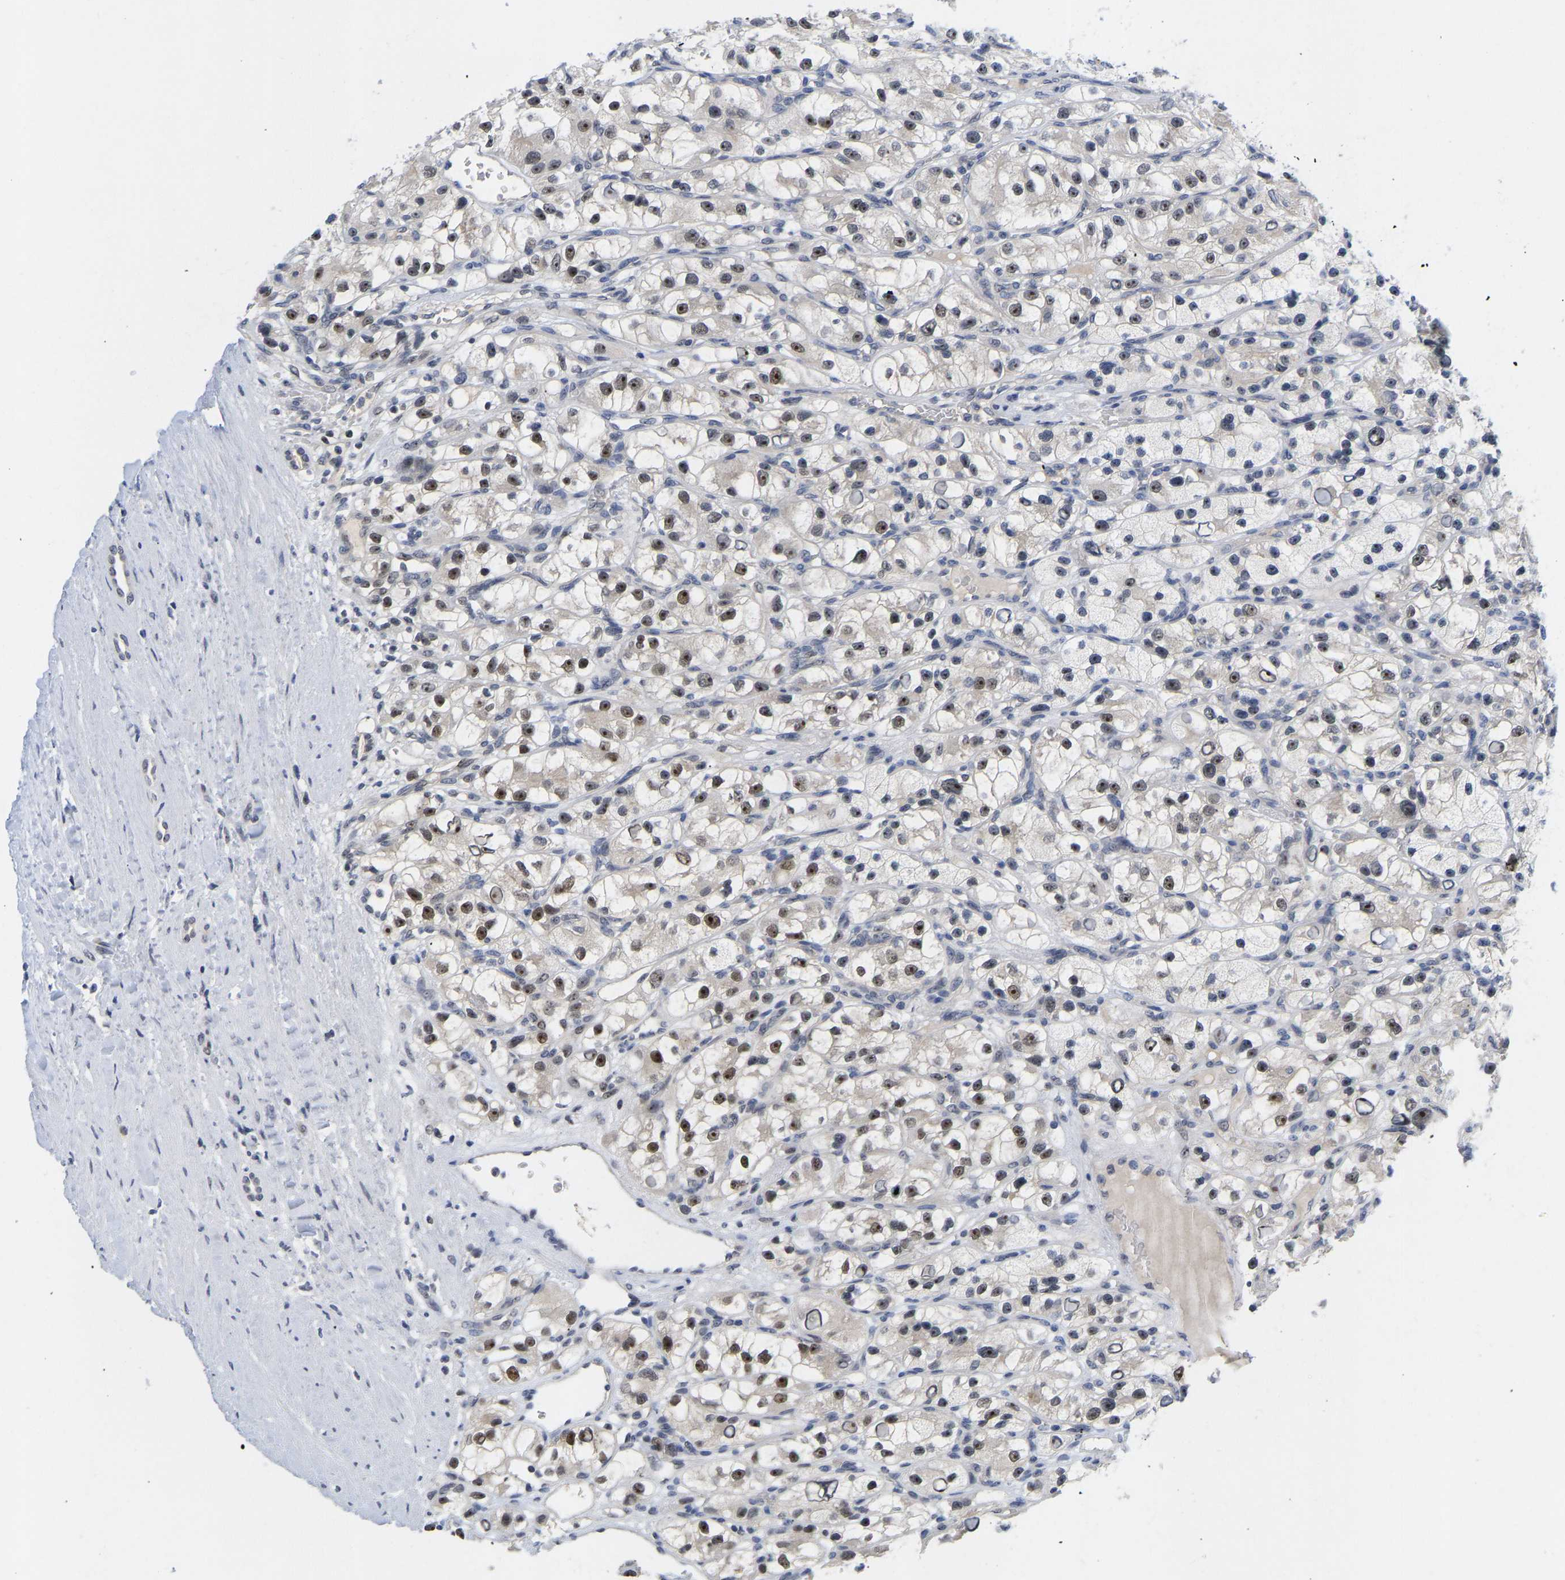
{"staining": {"intensity": "moderate", "quantity": ">75%", "location": "nuclear"}, "tissue": "renal cancer", "cell_type": "Tumor cells", "image_type": "cancer", "snomed": [{"axis": "morphology", "description": "Adenocarcinoma, NOS"}, {"axis": "topography", "description": "Kidney"}], "caption": "A micrograph of renal cancer stained for a protein reveals moderate nuclear brown staining in tumor cells. (Brightfield microscopy of DAB IHC at high magnification).", "gene": "NLE1", "patient": {"sex": "female", "age": 57}}